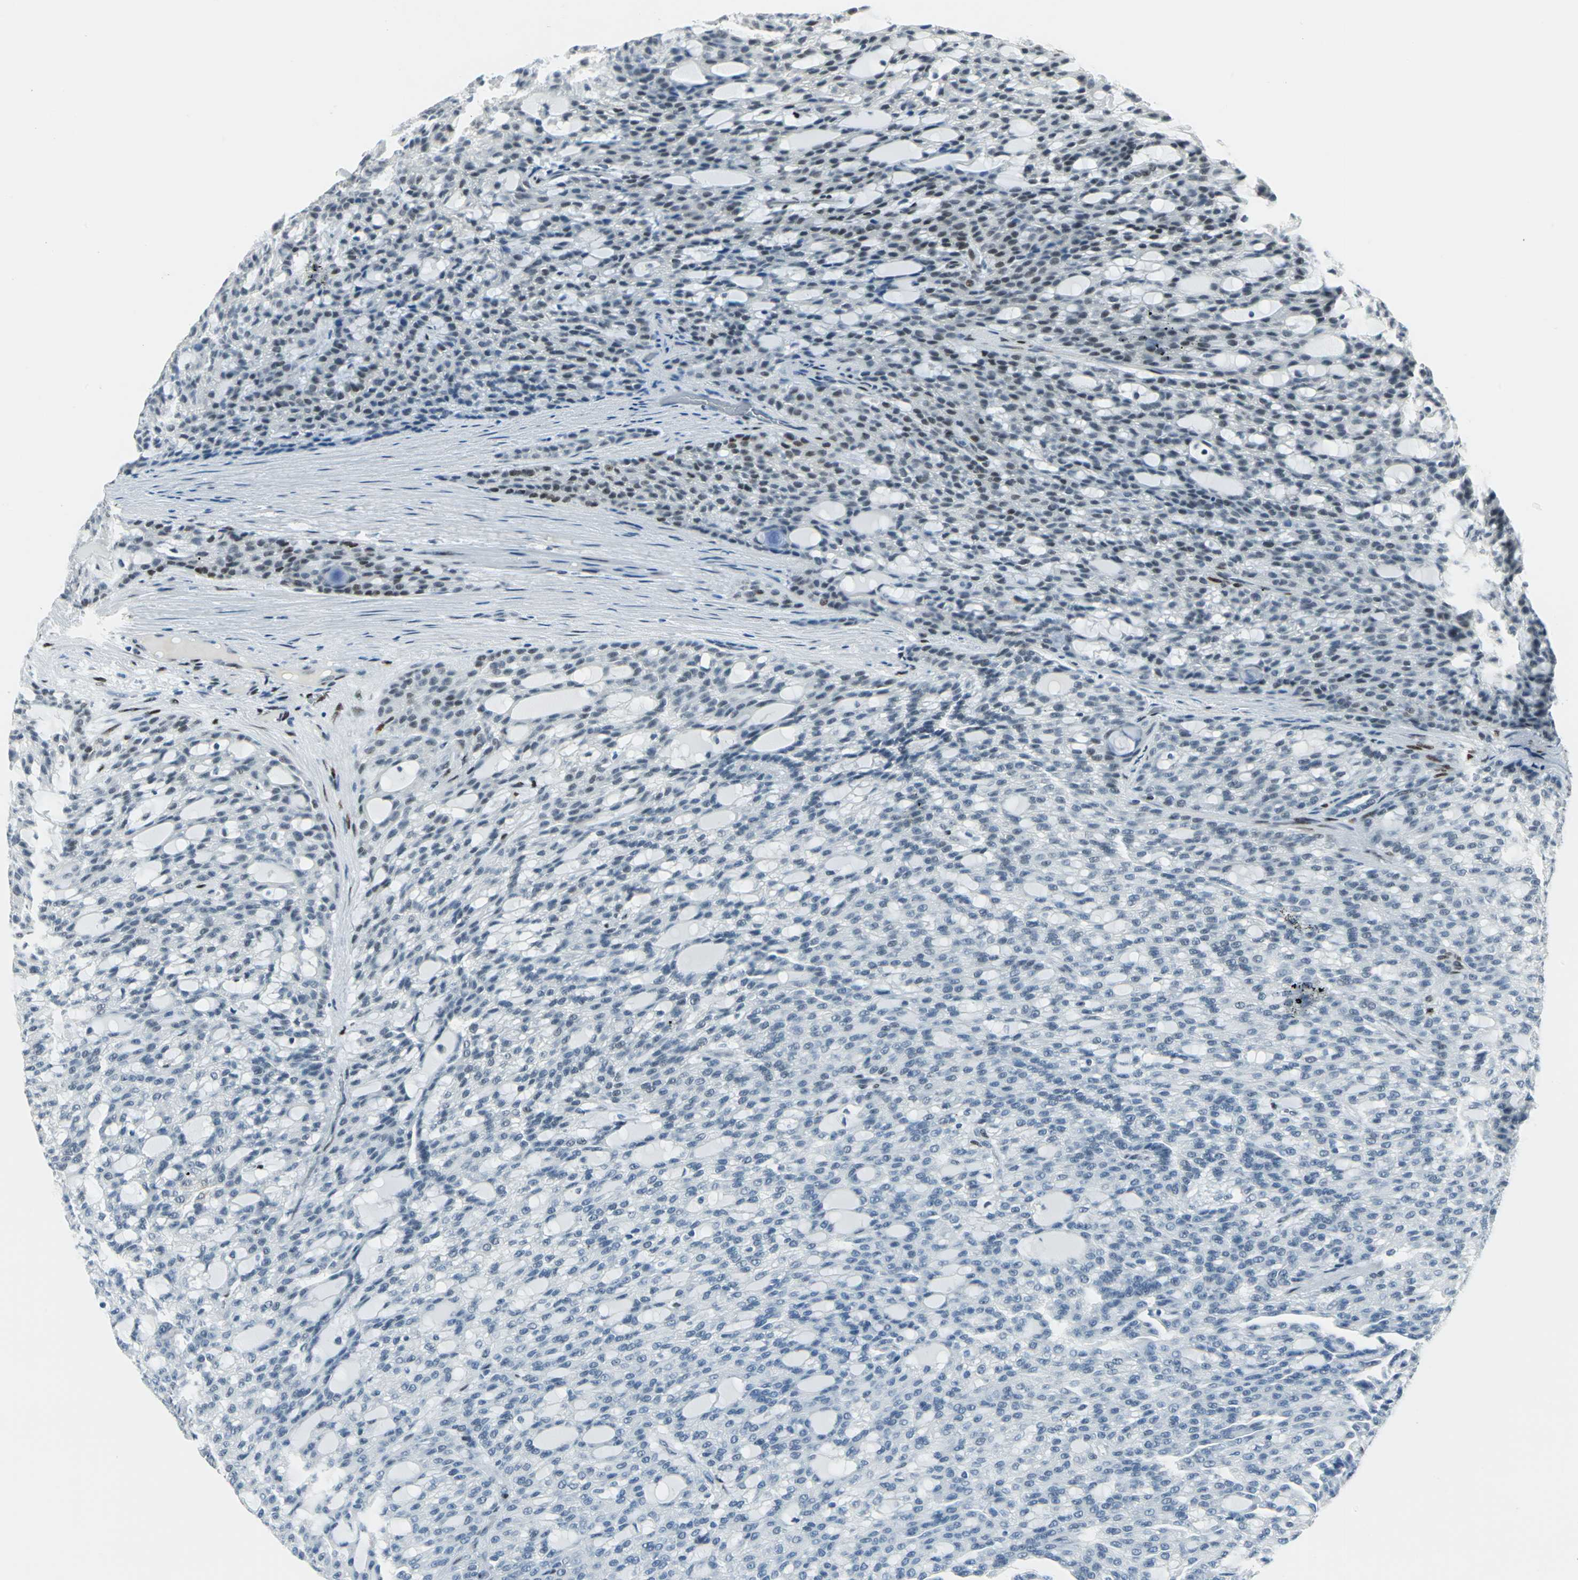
{"staining": {"intensity": "weak", "quantity": "<25%", "location": "nuclear"}, "tissue": "renal cancer", "cell_type": "Tumor cells", "image_type": "cancer", "snomed": [{"axis": "morphology", "description": "Adenocarcinoma, NOS"}, {"axis": "topography", "description": "Kidney"}], "caption": "The micrograph exhibits no staining of tumor cells in adenocarcinoma (renal).", "gene": "MEIS2", "patient": {"sex": "male", "age": 63}}